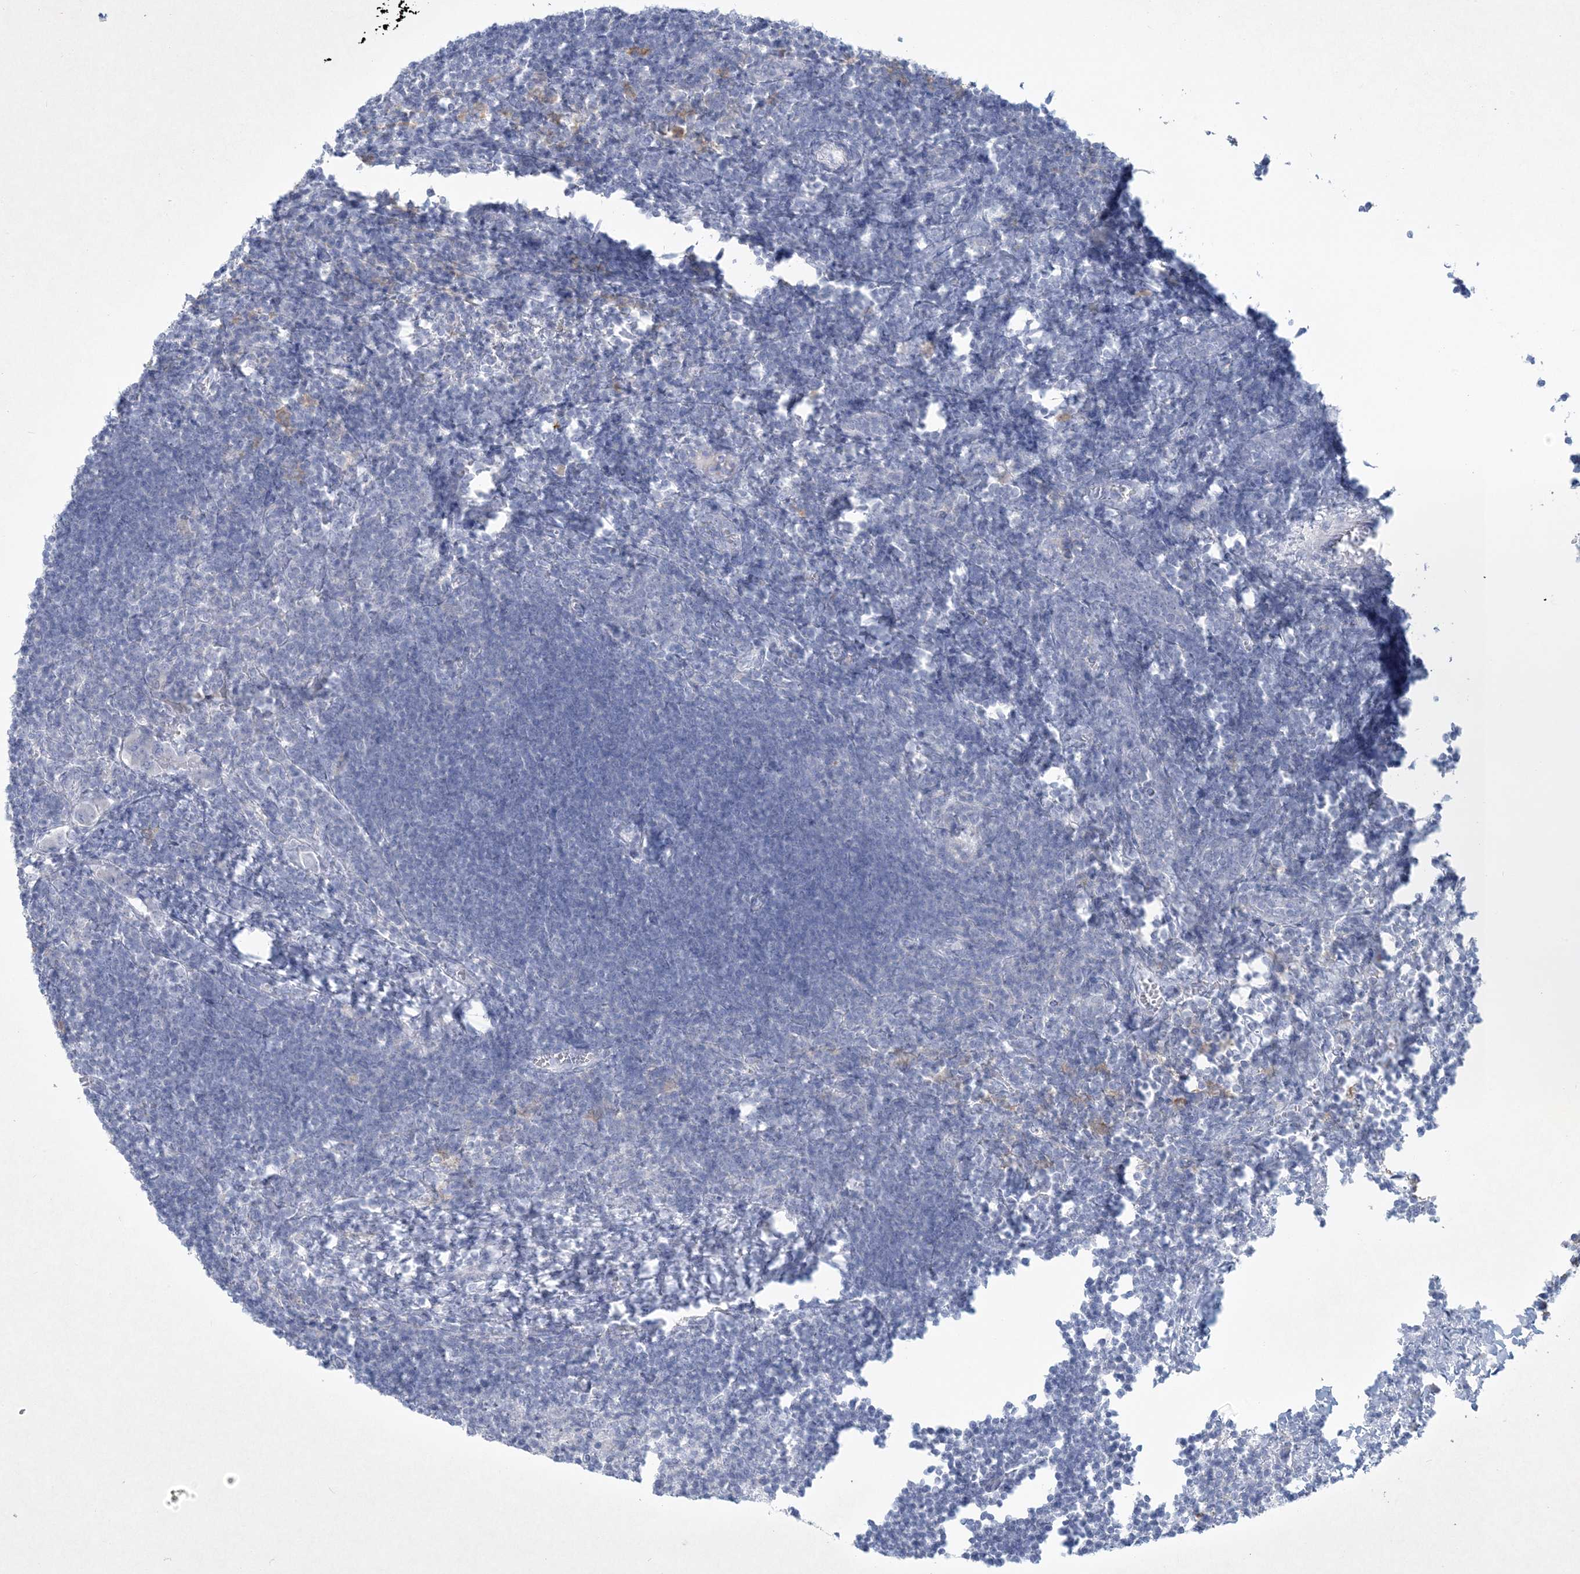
{"staining": {"intensity": "negative", "quantity": "none", "location": "none"}, "tissue": "lymph node", "cell_type": "Germinal center cells", "image_type": "normal", "snomed": [{"axis": "morphology", "description": "Normal tissue, NOS"}, {"axis": "morphology", "description": "Malignant melanoma, Metastatic site"}, {"axis": "topography", "description": "Lymph node"}], "caption": "Germinal center cells are negative for brown protein staining in unremarkable lymph node. (IHC, brightfield microscopy, high magnification).", "gene": "CCDC24", "patient": {"sex": "male", "age": 41}}